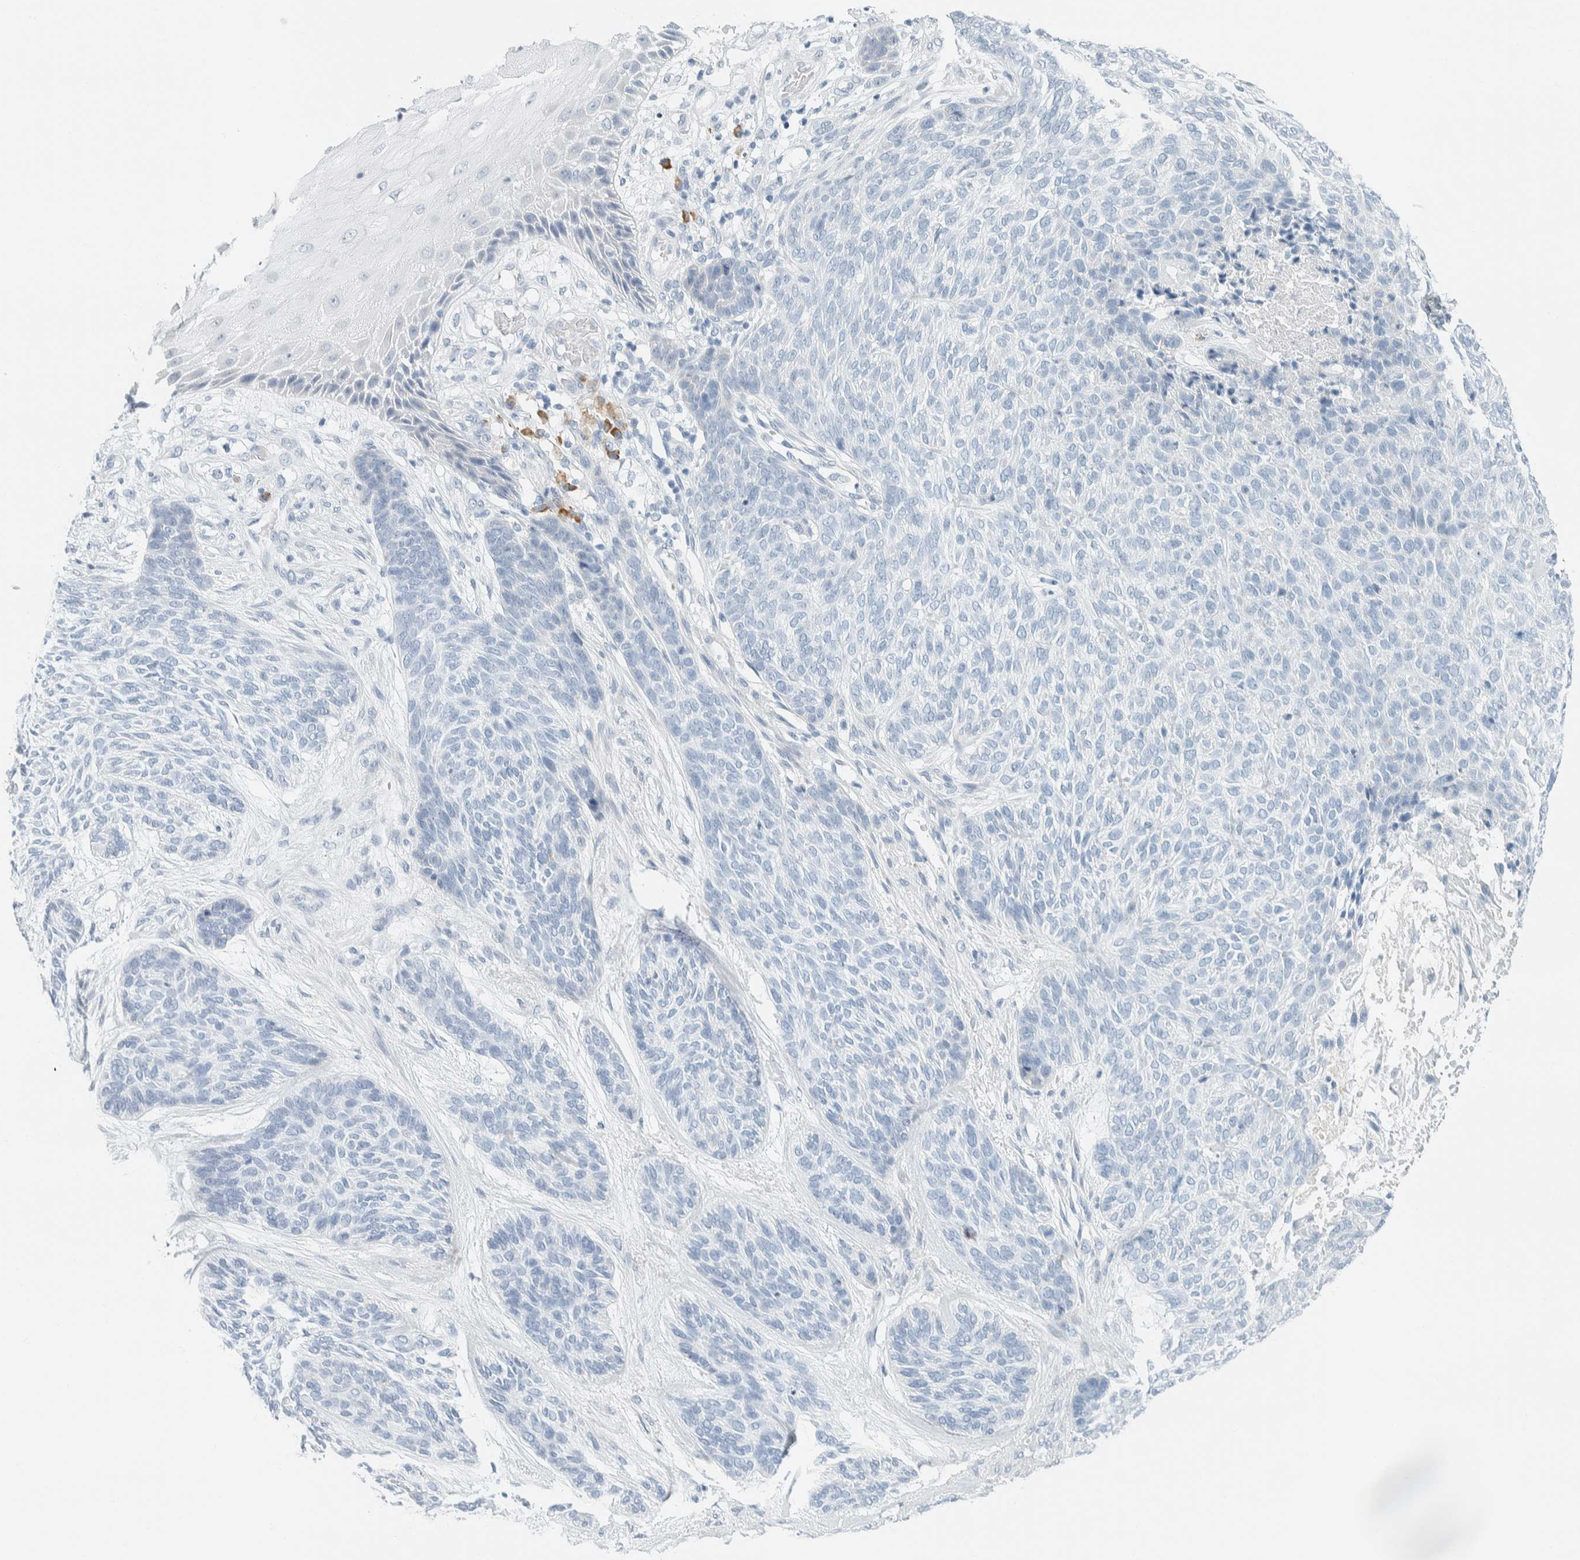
{"staining": {"intensity": "negative", "quantity": "none", "location": "none"}, "tissue": "skin cancer", "cell_type": "Tumor cells", "image_type": "cancer", "snomed": [{"axis": "morphology", "description": "Basal cell carcinoma"}, {"axis": "topography", "description": "Skin"}], "caption": "Micrograph shows no significant protein staining in tumor cells of basal cell carcinoma (skin).", "gene": "ARHGAP27", "patient": {"sex": "male", "age": 55}}